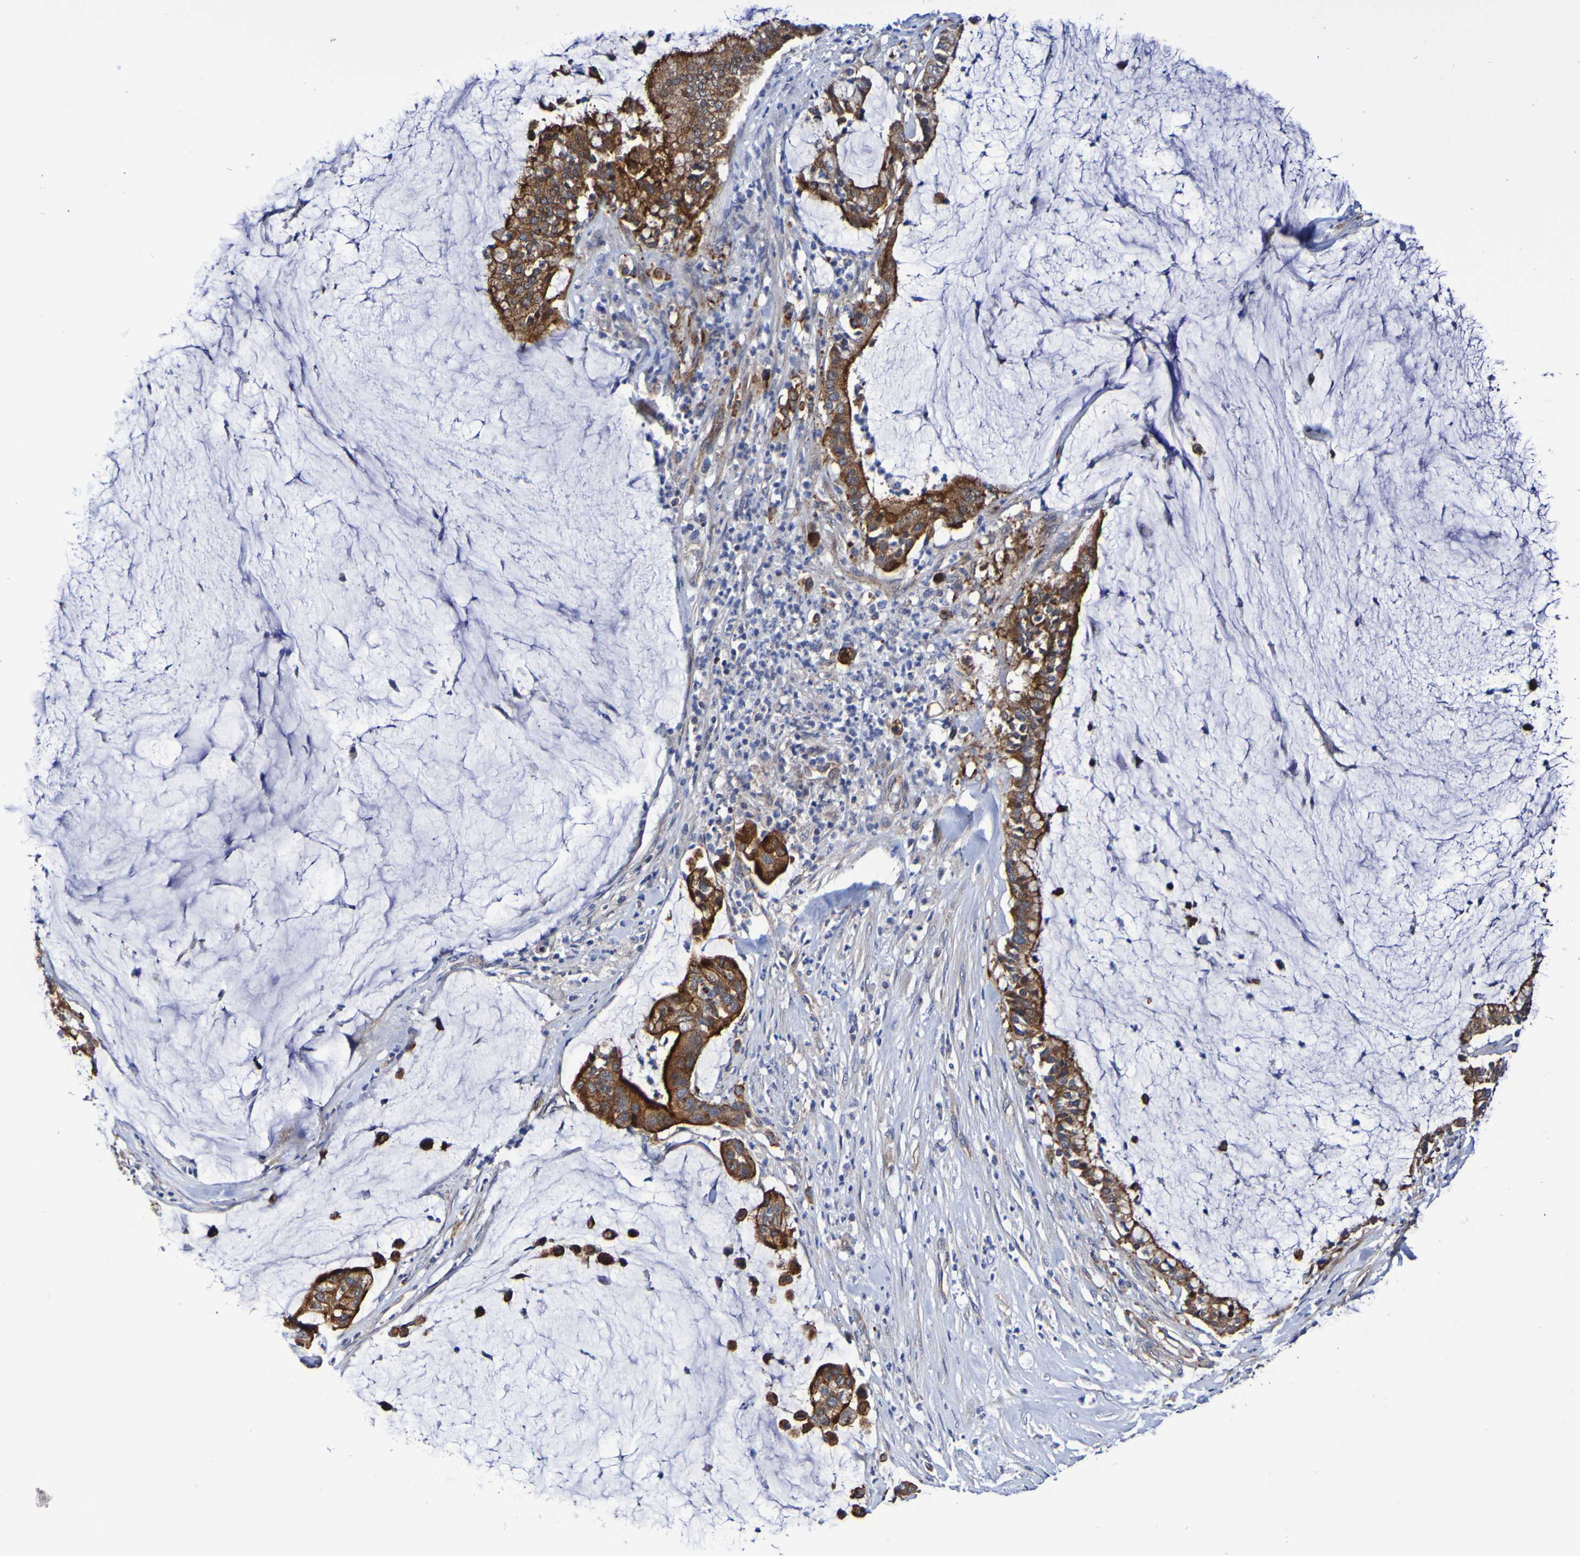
{"staining": {"intensity": "strong", "quantity": ">75%", "location": "cytoplasmic/membranous"}, "tissue": "pancreatic cancer", "cell_type": "Tumor cells", "image_type": "cancer", "snomed": [{"axis": "morphology", "description": "Adenocarcinoma, NOS"}, {"axis": "topography", "description": "Pancreas"}], "caption": "About >75% of tumor cells in adenocarcinoma (pancreatic) reveal strong cytoplasmic/membranous protein positivity as visualized by brown immunohistochemical staining.", "gene": "GJB1", "patient": {"sex": "male", "age": 41}}